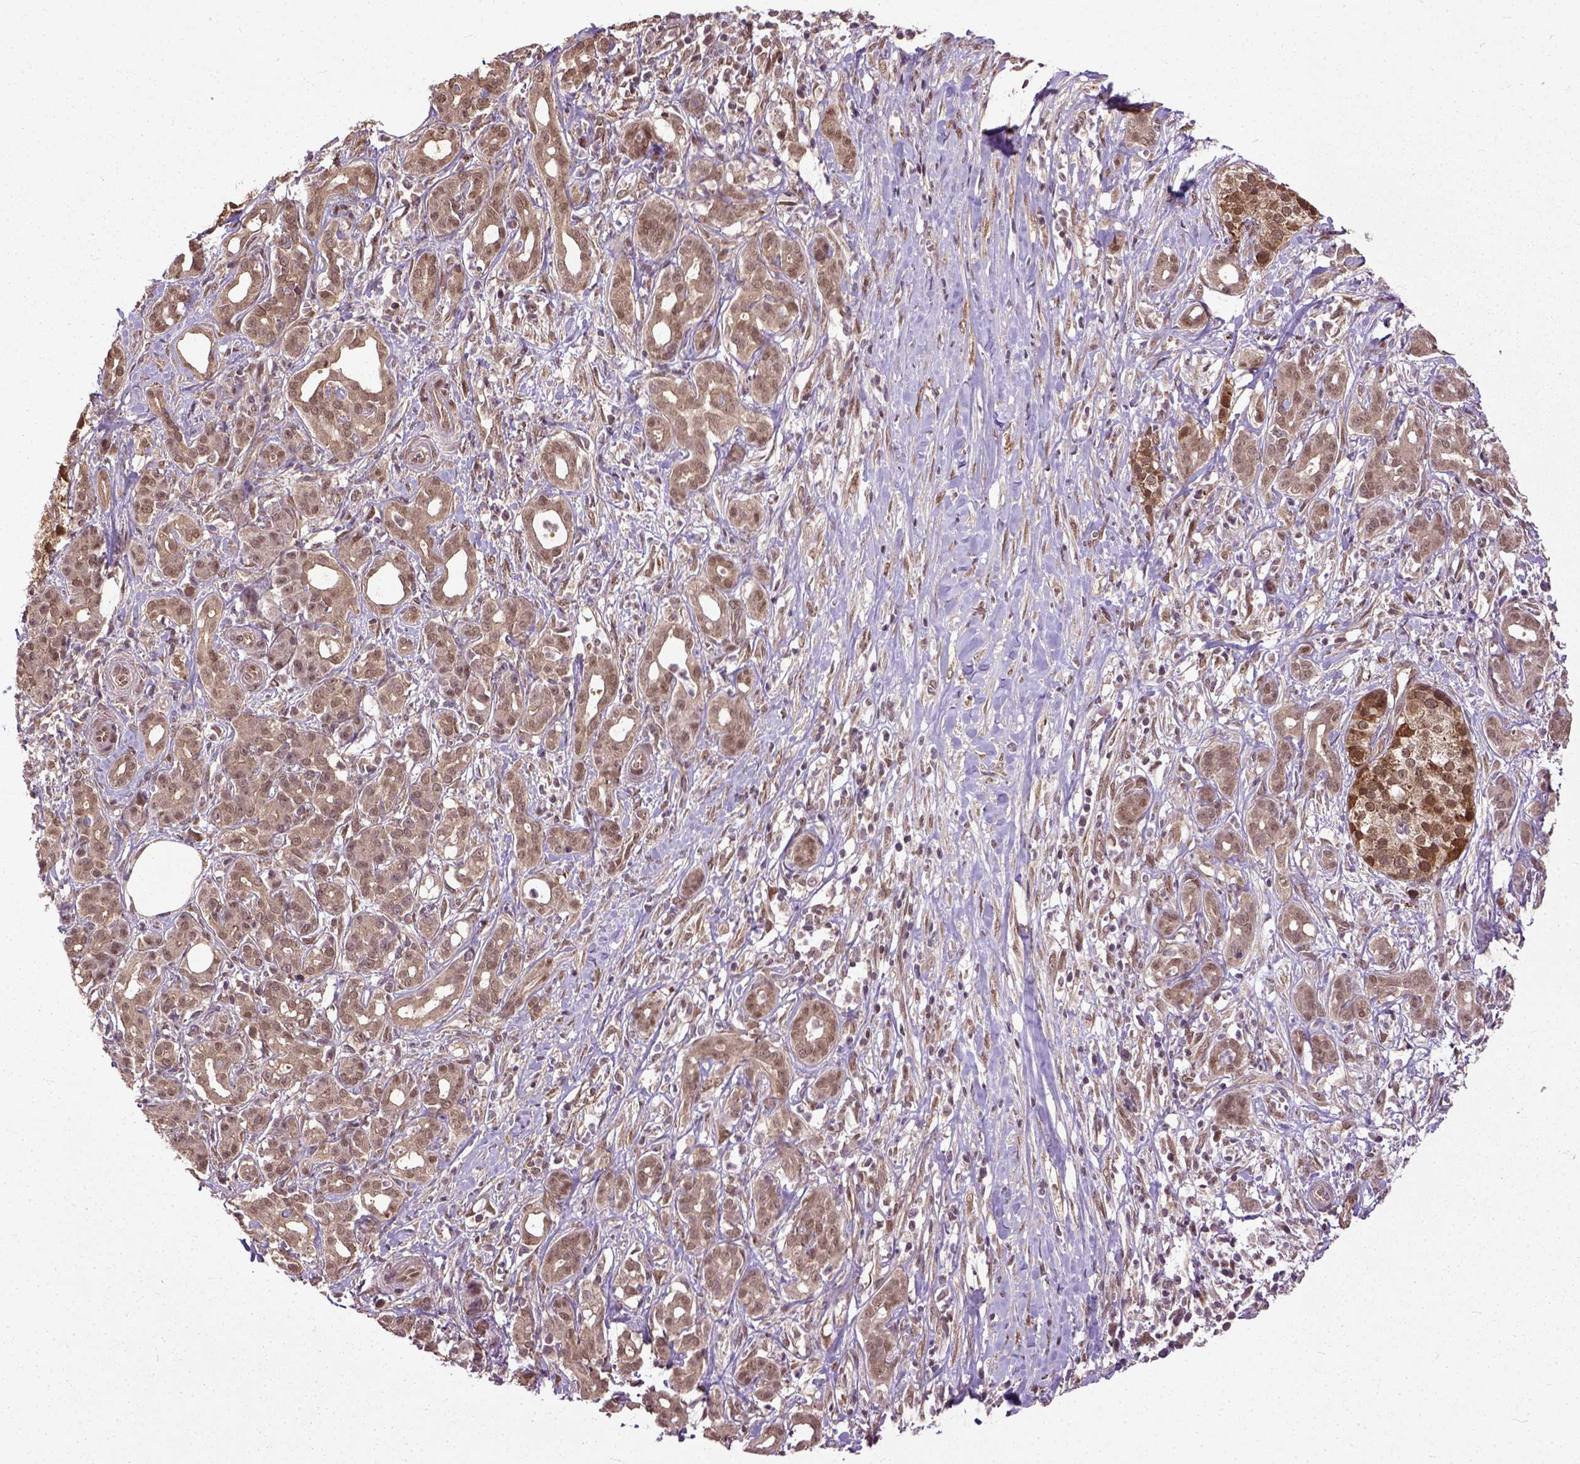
{"staining": {"intensity": "moderate", "quantity": ">75%", "location": "cytoplasmic/membranous,nuclear"}, "tissue": "pancreatic cancer", "cell_type": "Tumor cells", "image_type": "cancer", "snomed": [{"axis": "morphology", "description": "Adenocarcinoma, NOS"}, {"axis": "topography", "description": "Pancreas"}], "caption": "Moderate cytoplasmic/membranous and nuclear protein expression is identified in approximately >75% of tumor cells in pancreatic cancer.", "gene": "UBA3", "patient": {"sex": "male", "age": 61}}